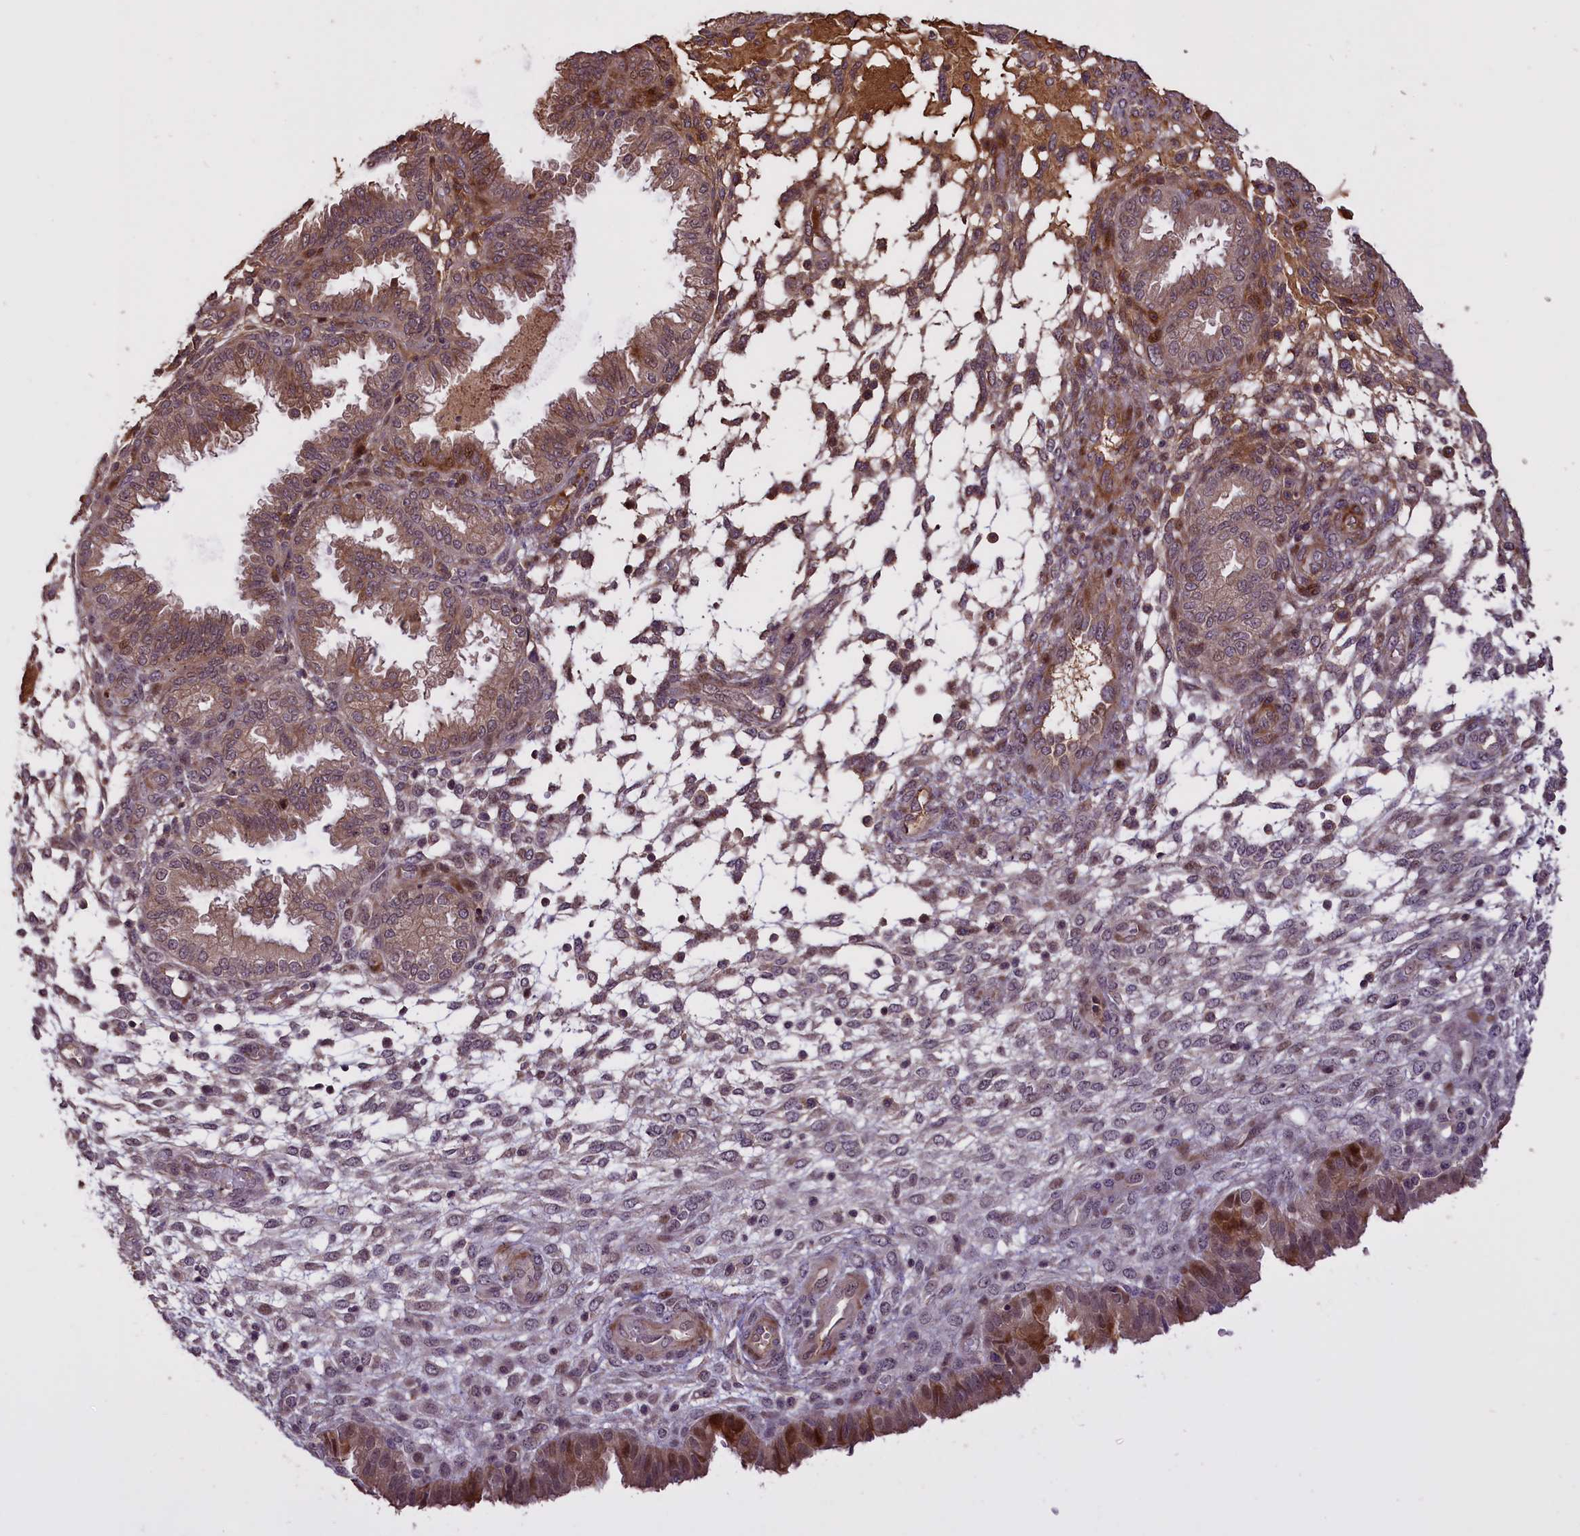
{"staining": {"intensity": "weak", "quantity": "25%-75%", "location": "cytoplasmic/membranous"}, "tissue": "endometrium", "cell_type": "Cells in endometrial stroma", "image_type": "normal", "snomed": [{"axis": "morphology", "description": "Normal tissue, NOS"}, {"axis": "topography", "description": "Endometrium"}], "caption": "This photomicrograph exhibits IHC staining of normal human endometrium, with low weak cytoplasmic/membranous expression in about 25%-75% of cells in endometrial stroma.", "gene": "ENHO", "patient": {"sex": "female", "age": 33}}